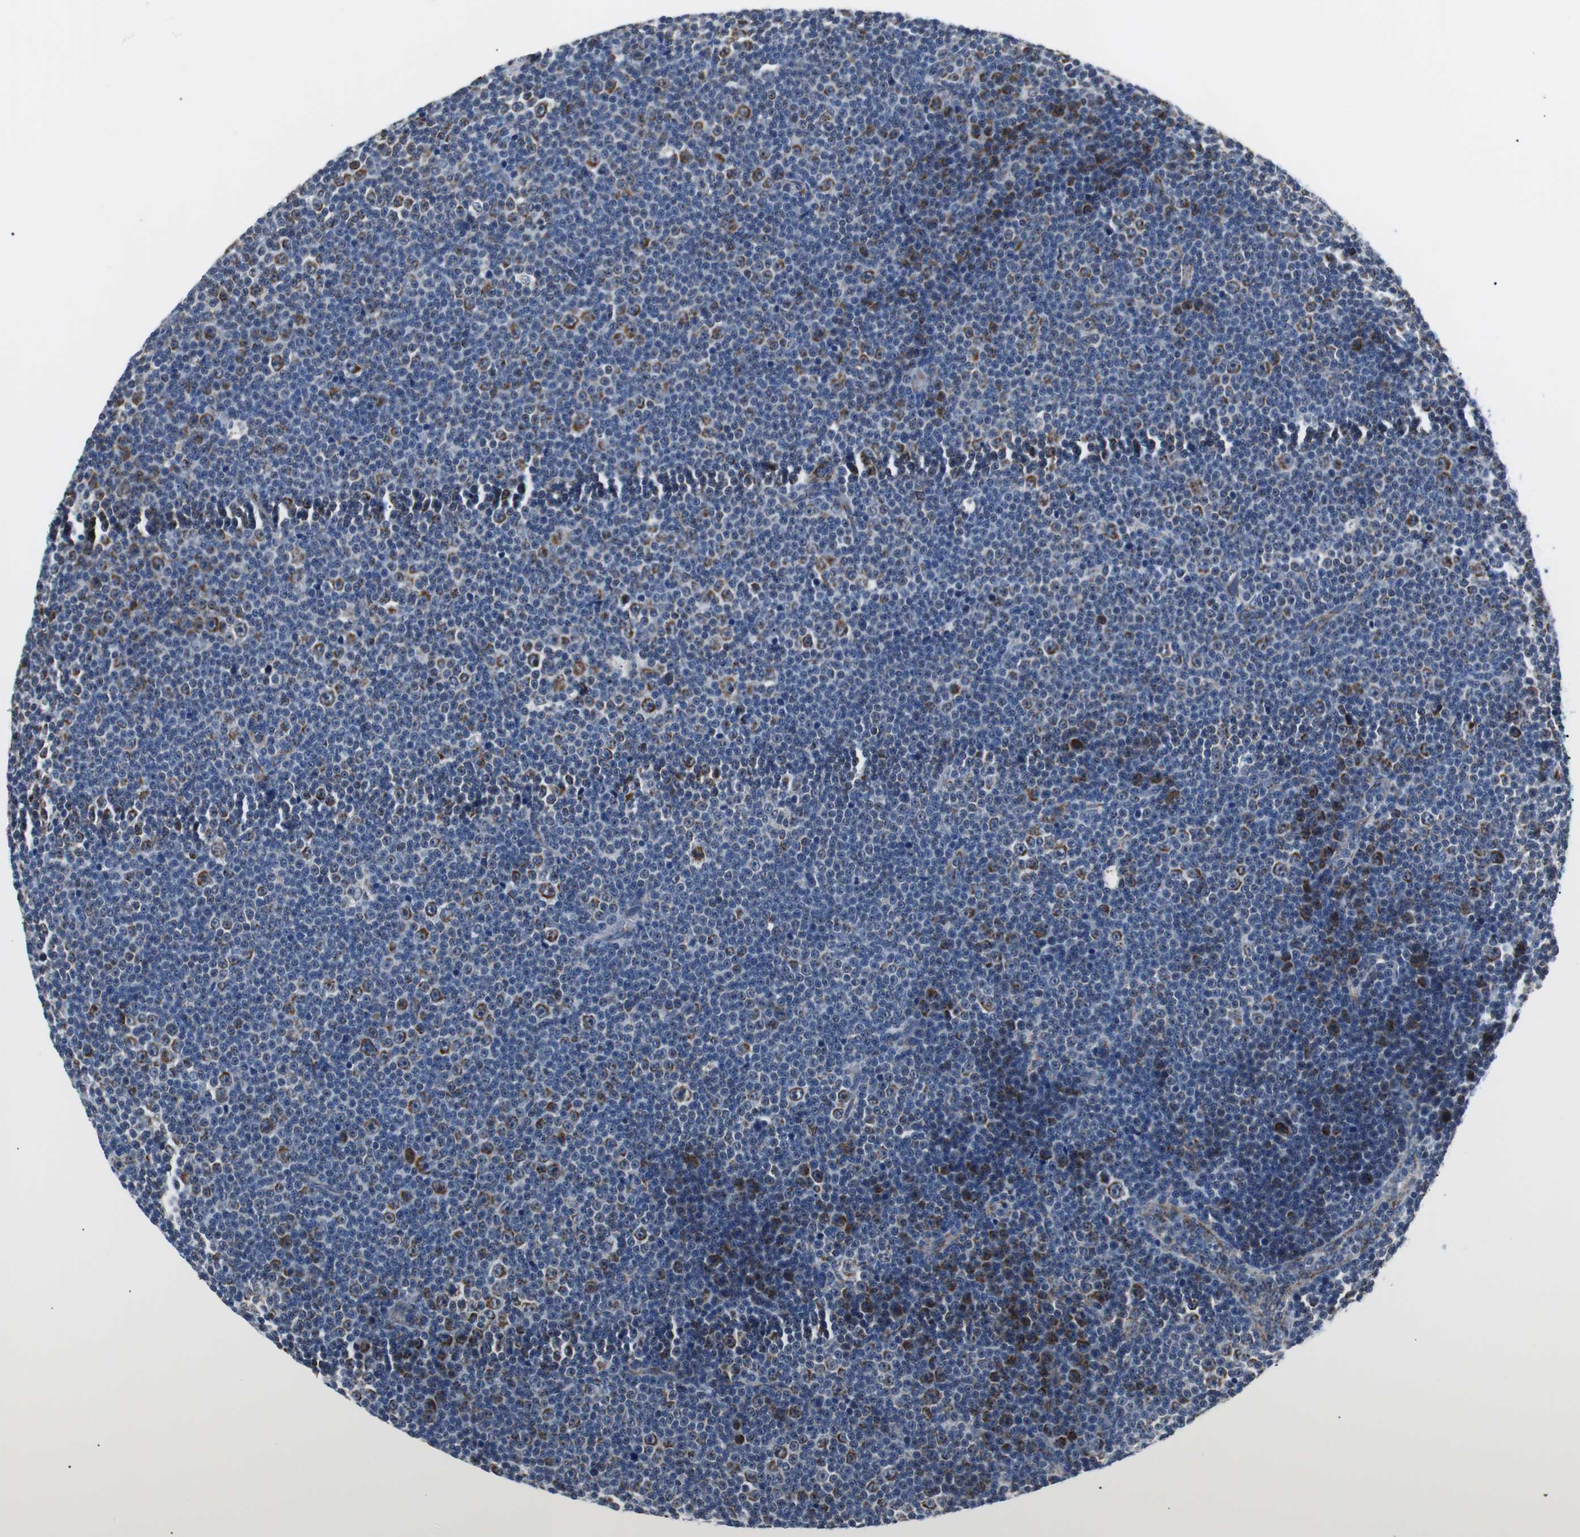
{"staining": {"intensity": "strong", "quantity": "25%-75%", "location": "cytoplasmic/membranous"}, "tissue": "lymphoma", "cell_type": "Tumor cells", "image_type": "cancer", "snomed": [{"axis": "morphology", "description": "Malignant lymphoma, non-Hodgkin's type, Low grade"}, {"axis": "topography", "description": "Lymph node"}], "caption": "Protein positivity by immunohistochemistry (IHC) displays strong cytoplasmic/membranous expression in about 25%-75% of tumor cells in malignant lymphoma, non-Hodgkin's type (low-grade).", "gene": "PITRM1", "patient": {"sex": "female", "age": 67}}